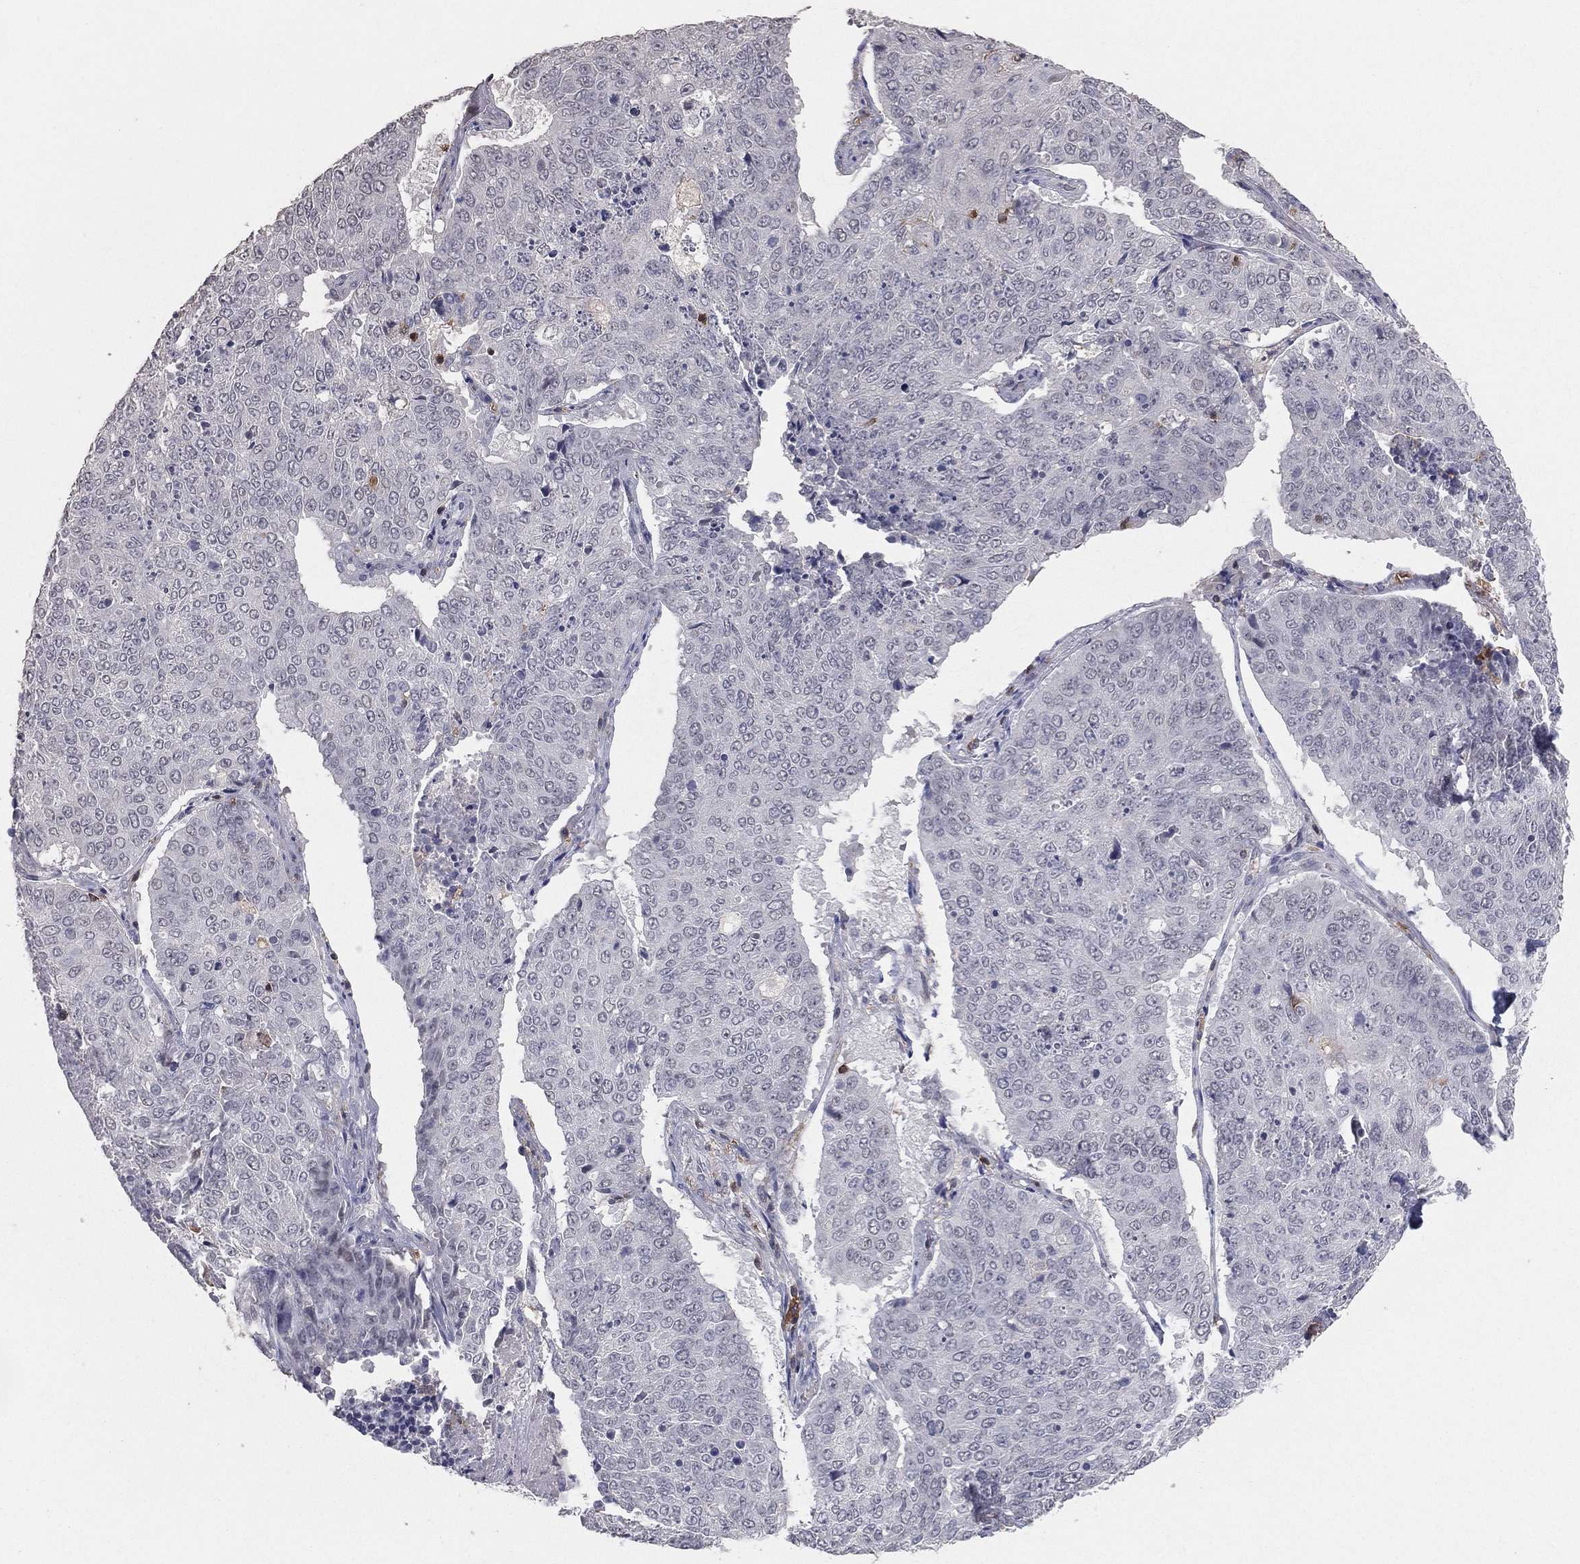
{"staining": {"intensity": "negative", "quantity": "none", "location": "none"}, "tissue": "lung cancer", "cell_type": "Tumor cells", "image_type": "cancer", "snomed": [{"axis": "morphology", "description": "Normal tissue, NOS"}, {"axis": "morphology", "description": "Squamous cell carcinoma, NOS"}, {"axis": "topography", "description": "Bronchus"}, {"axis": "topography", "description": "Lung"}], "caption": "A high-resolution micrograph shows IHC staining of lung cancer (squamous cell carcinoma), which shows no significant positivity in tumor cells.", "gene": "PSTPIP1", "patient": {"sex": "male", "age": 64}}